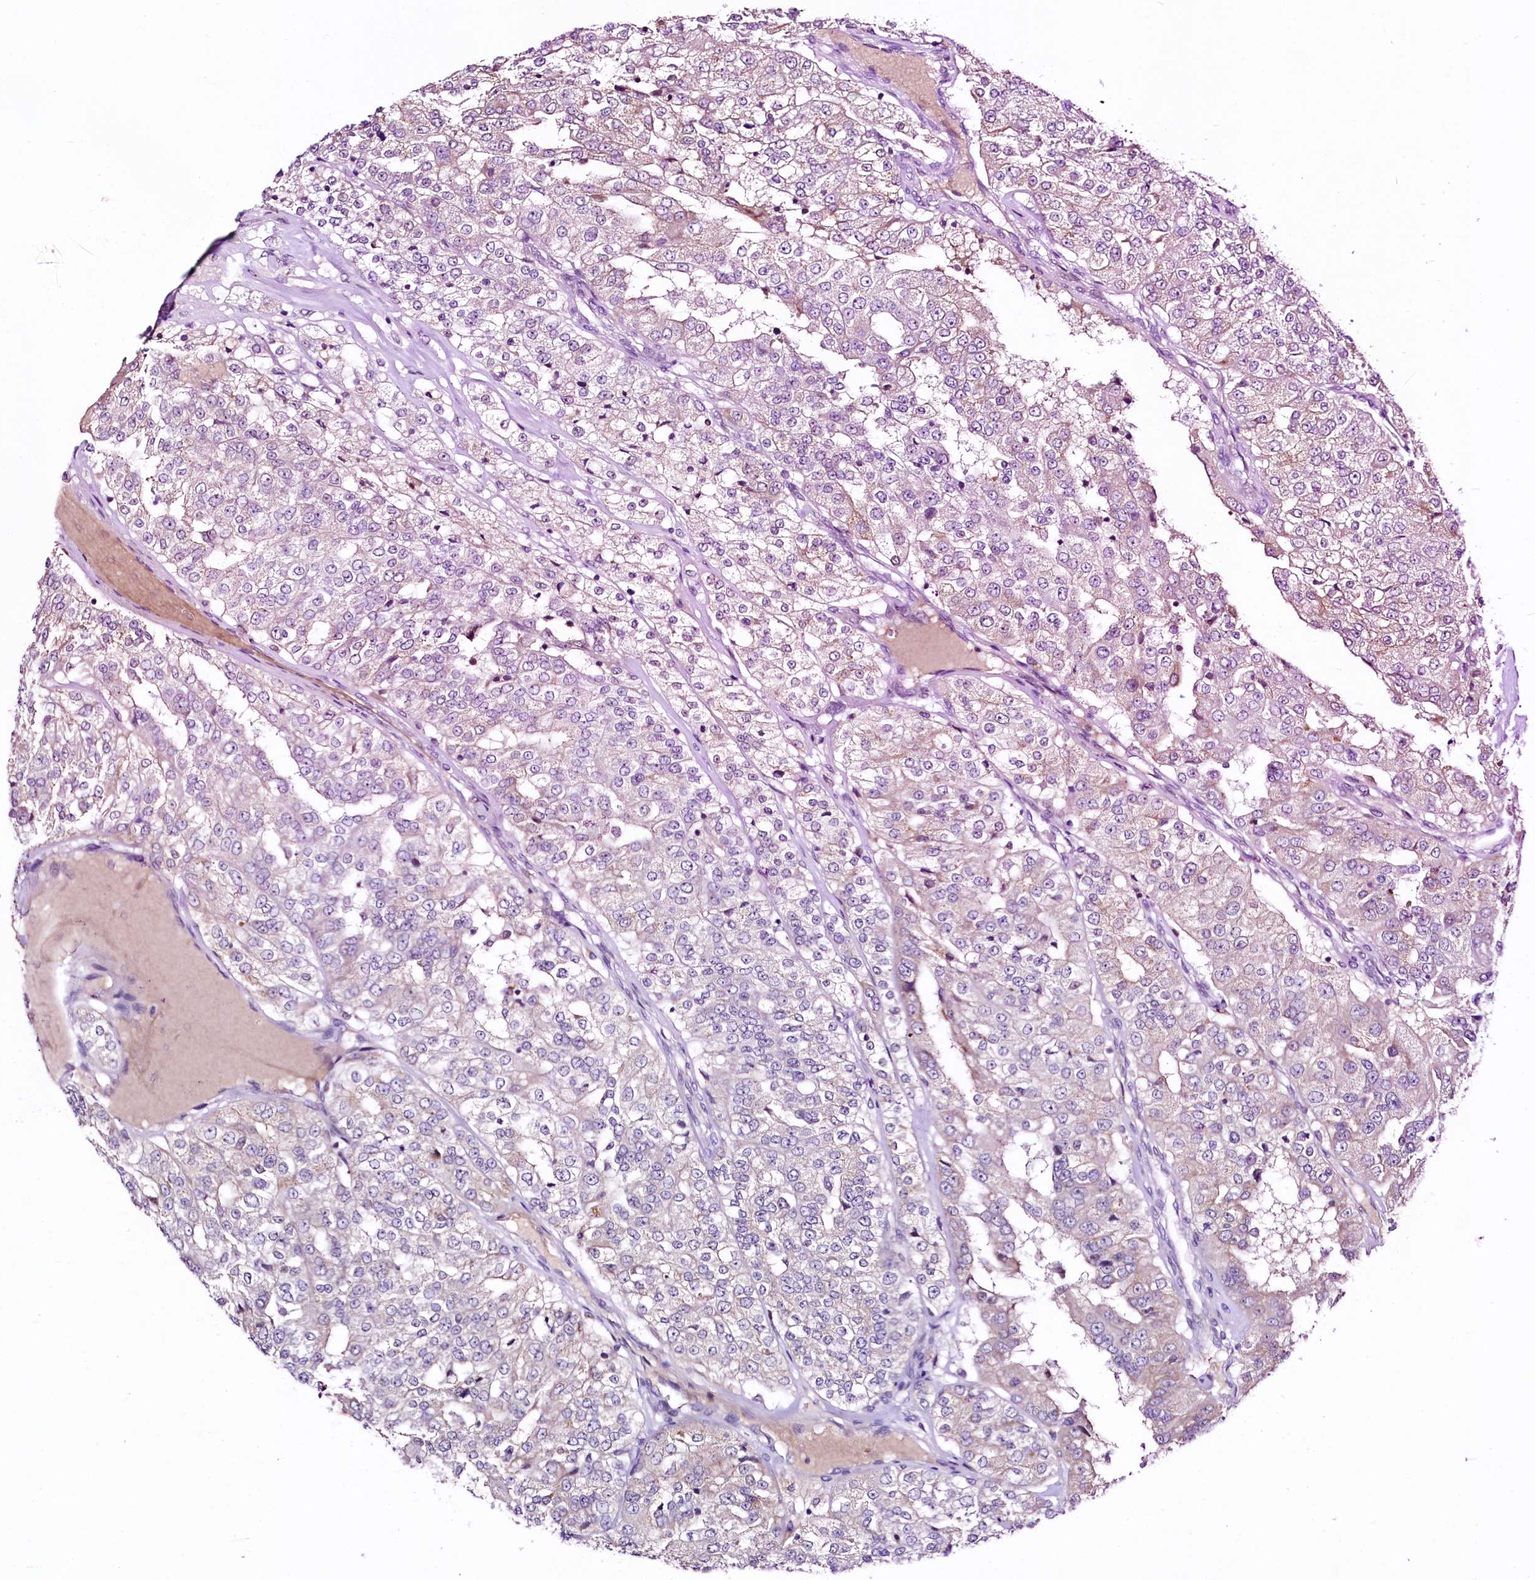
{"staining": {"intensity": "weak", "quantity": "<25%", "location": "cytoplasmic/membranous"}, "tissue": "renal cancer", "cell_type": "Tumor cells", "image_type": "cancer", "snomed": [{"axis": "morphology", "description": "Adenocarcinoma, NOS"}, {"axis": "topography", "description": "Kidney"}], "caption": "Immunohistochemical staining of human renal adenocarcinoma exhibits no significant staining in tumor cells.", "gene": "LEUTX", "patient": {"sex": "female", "age": 63}}